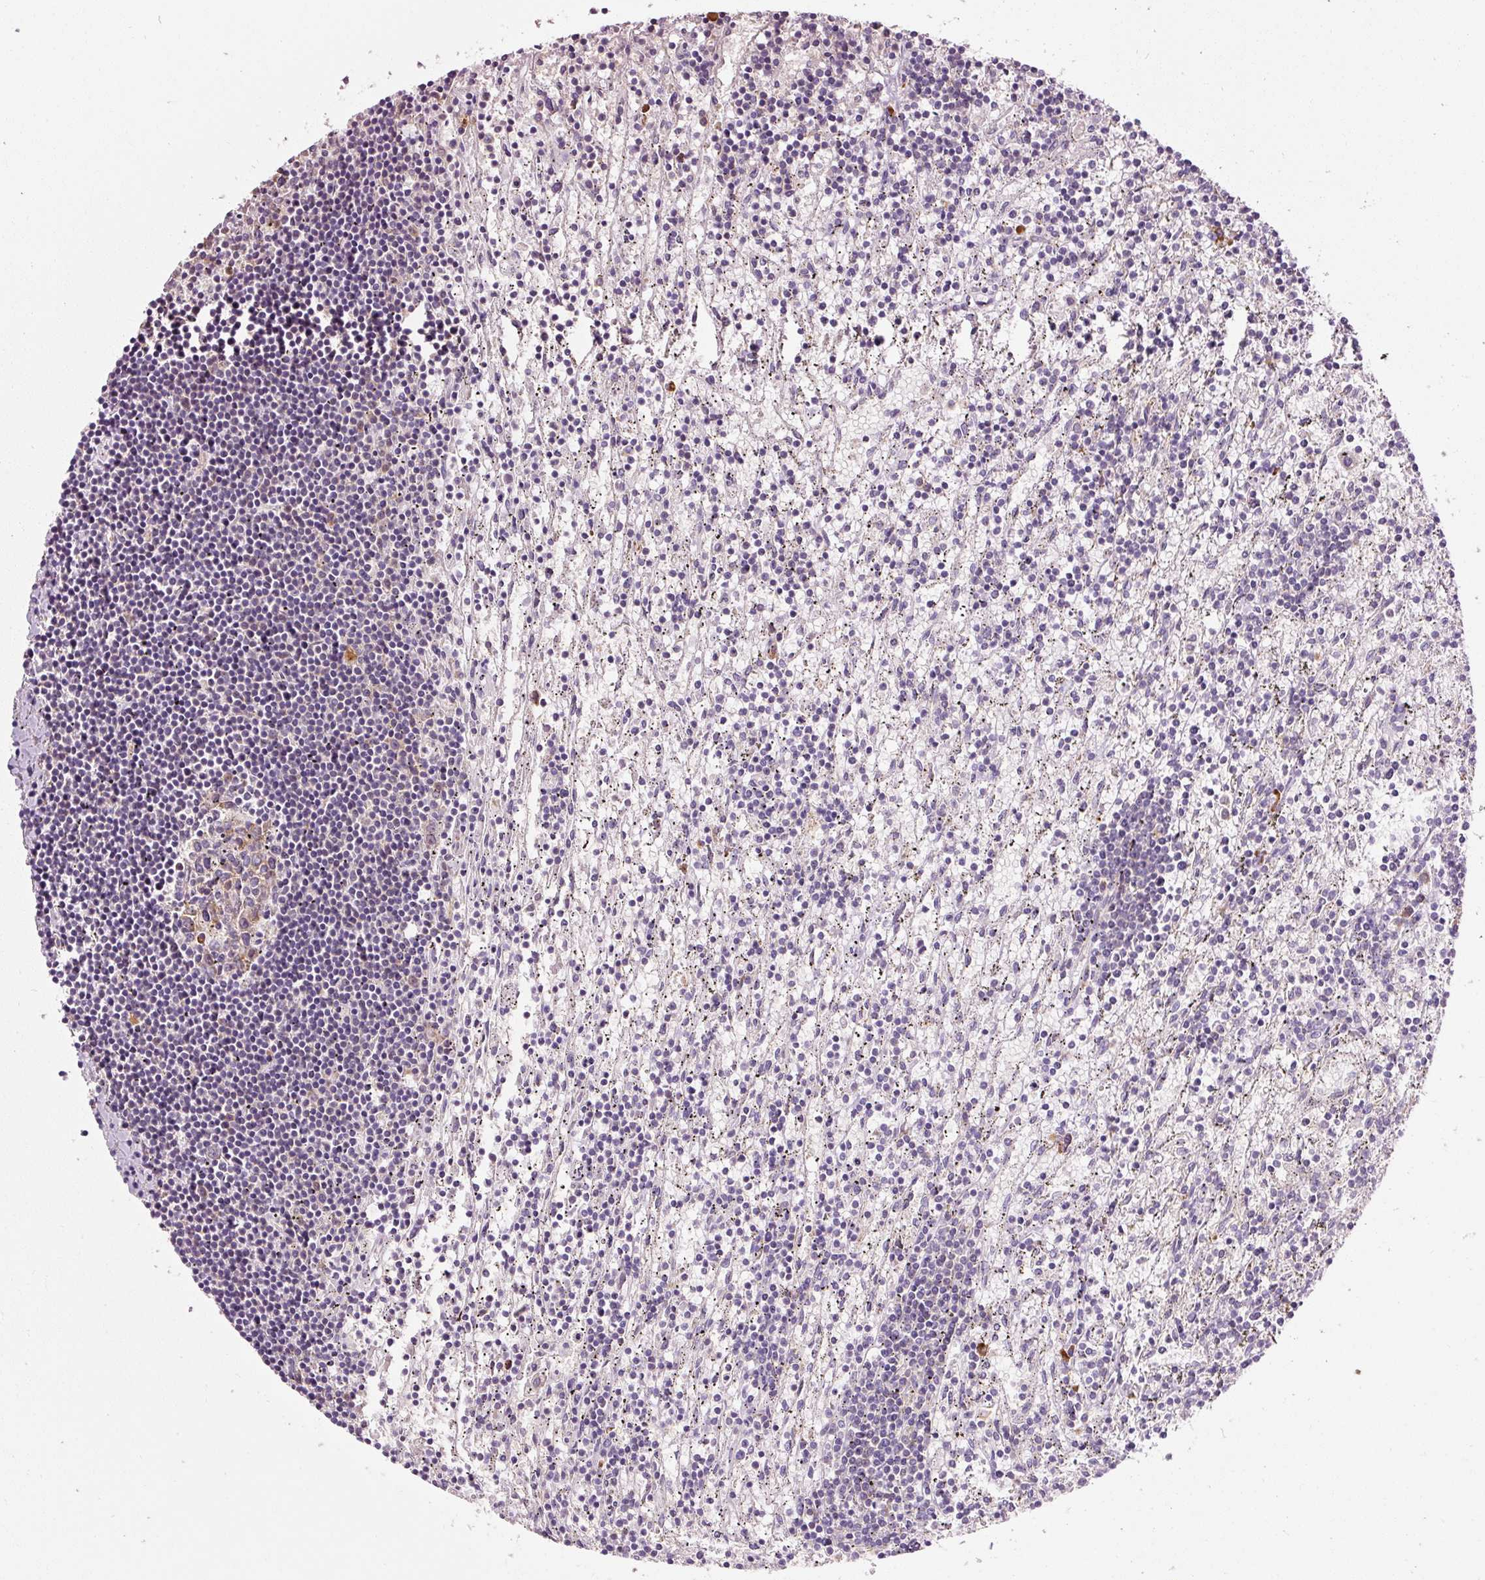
{"staining": {"intensity": "negative", "quantity": "none", "location": "none"}, "tissue": "lymphoma", "cell_type": "Tumor cells", "image_type": "cancer", "snomed": [{"axis": "morphology", "description": "Malignant lymphoma, non-Hodgkin's type, Low grade"}, {"axis": "topography", "description": "Spleen"}], "caption": "Photomicrograph shows no protein positivity in tumor cells of malignant lymphoma, non-Hodgkin's type (low-grade) tissue.", "gene": "RPL10A", "patient": {"sex": "male", "age": 76}}